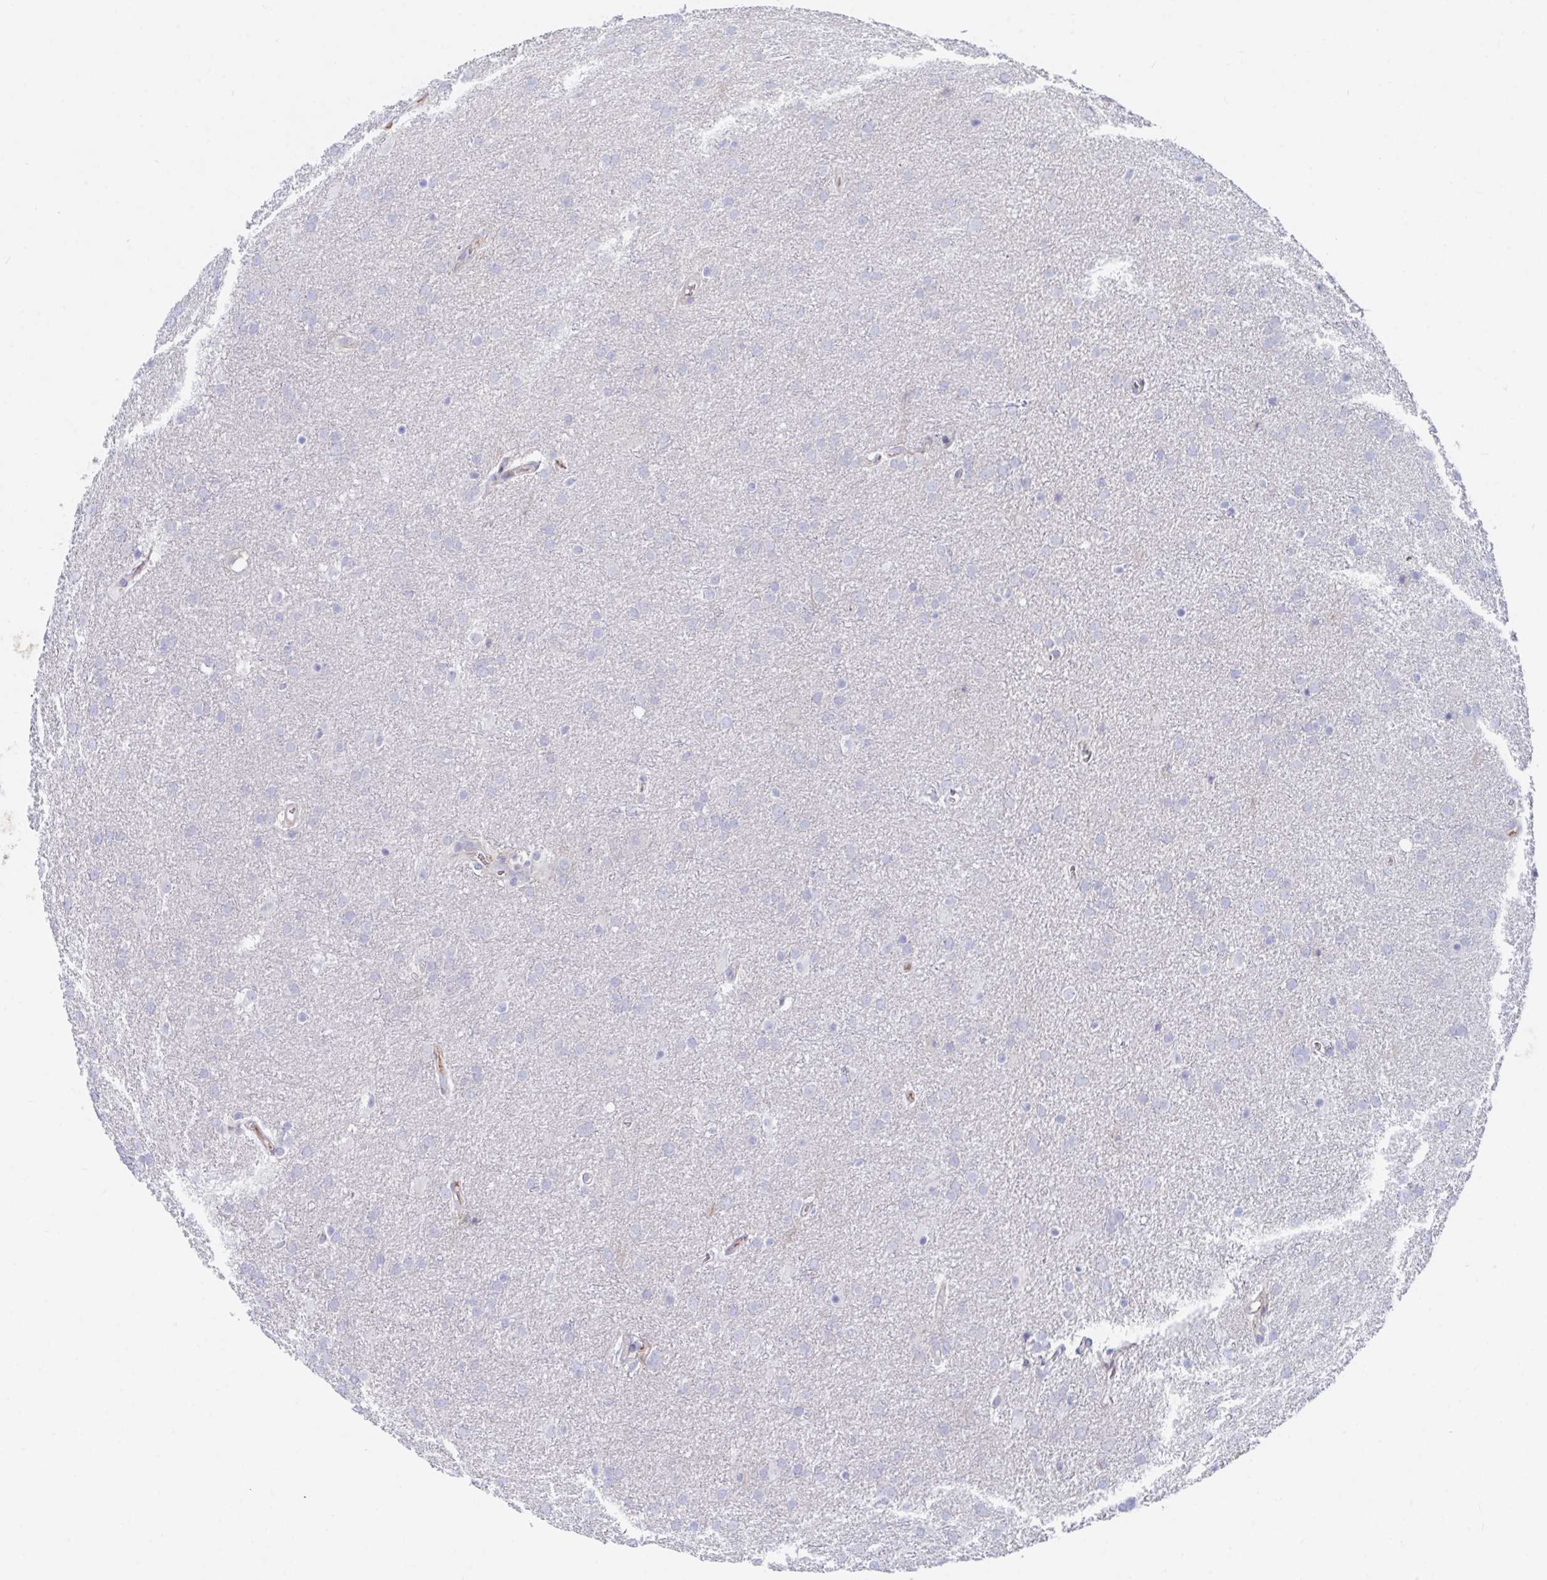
{"staining": {"intensity": "negative", "quantity": "none", "location": "none"}, "tissue": "glioma", "cell_type": "Tumor cells", "image_type": "cancer", "snomed": [{"axis": "morphology", "description": "Glioma, malignant, Low grade"}, {"axis": "topography", "description": "Brain"}], "caption": "The photomicrograph exhibits no significant positivity in tumor cells of glioma. (DAB immunohistochemistry visualized using brightfield microscopy, high magnification).", "gene": "TNFAIP6", "patient": {"sex": "female", "age": 32}}